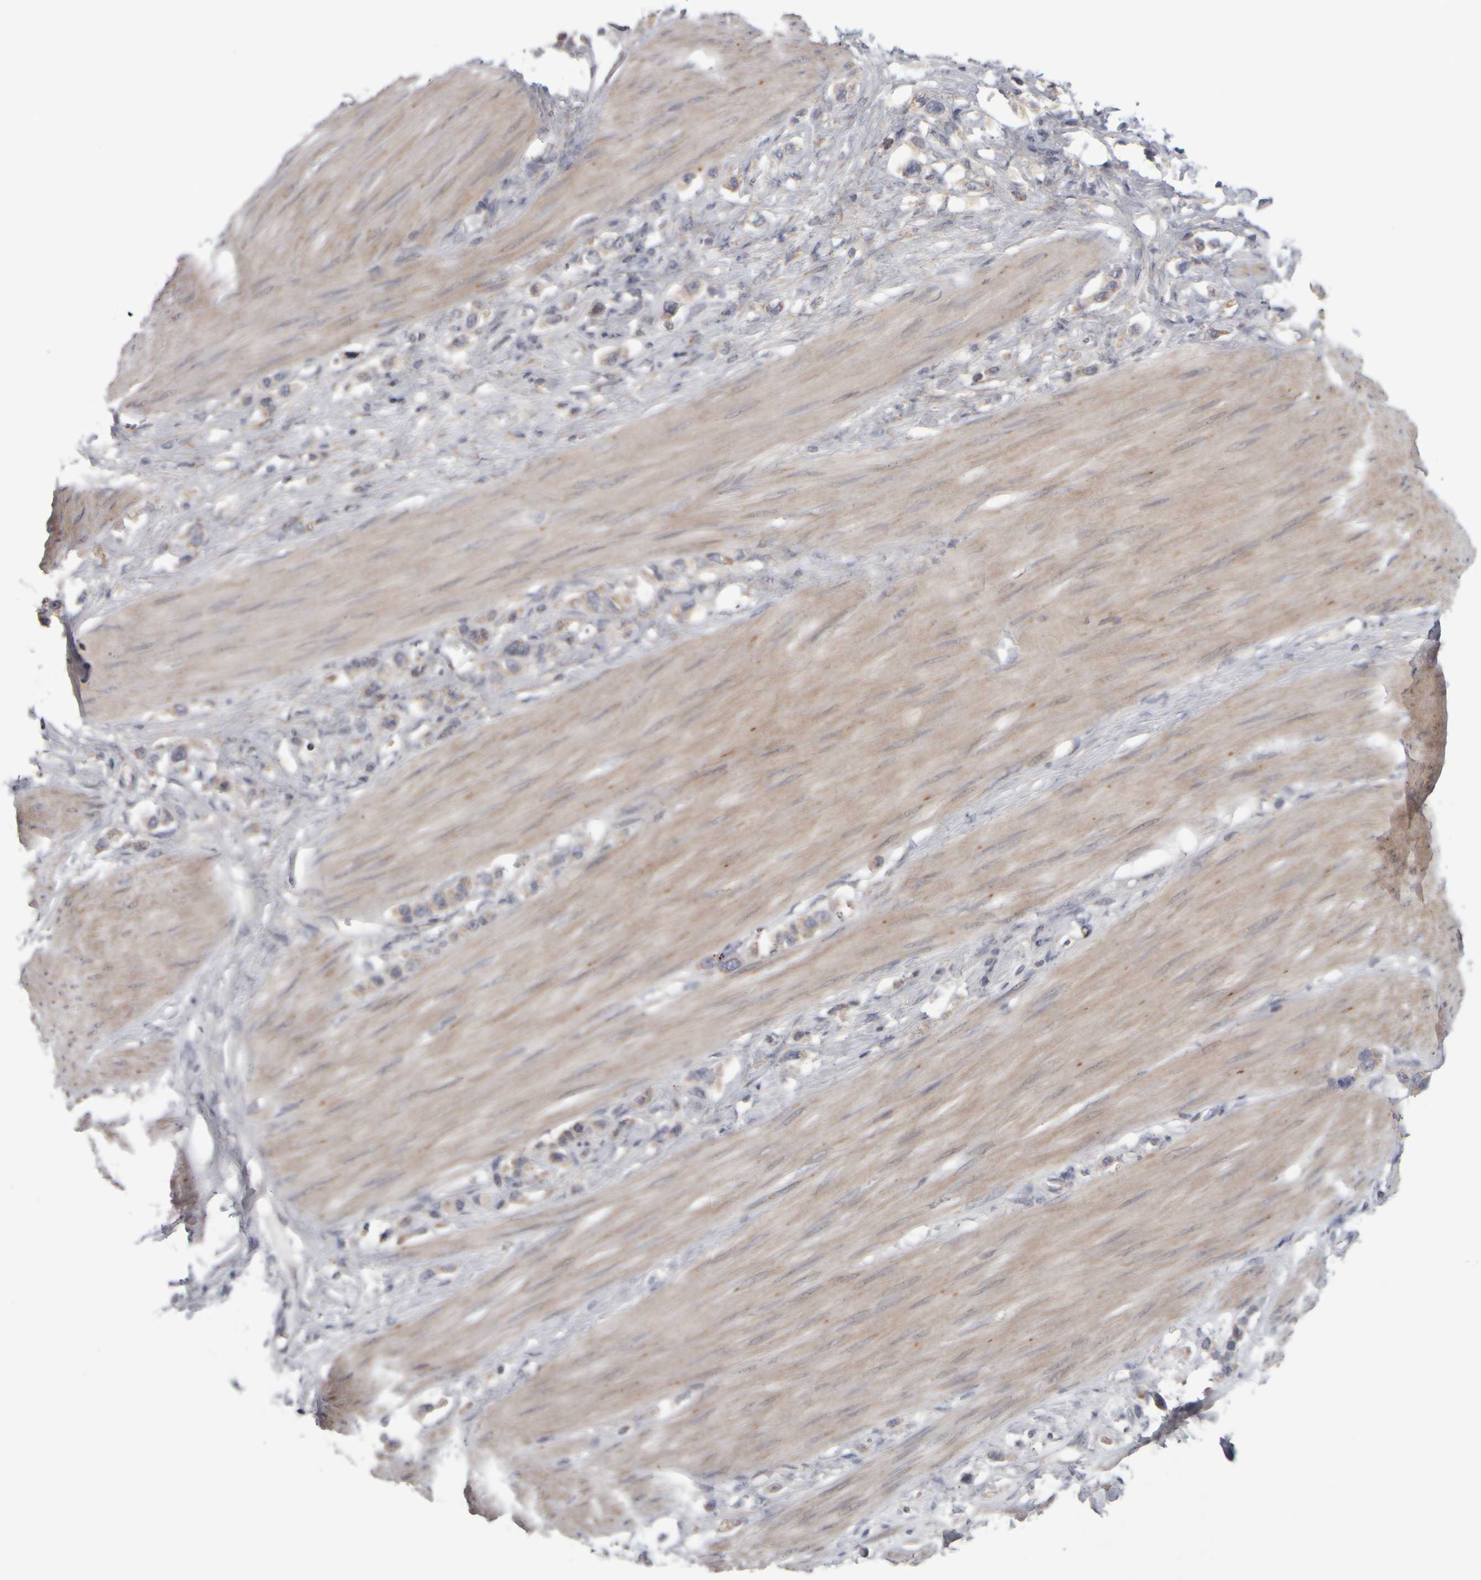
{"staining": {"intensity": "weak", "quantity": "25%-75%", "location": "cytoplasmic/membranous"}, "tissue": "stomach cancer", "cell_type": "Tumor cells", "image_type": "cancer", "snomed": [{"axis": "morphology", "description": "Adenocarcinoma, NOS"}, {"axis": "topography", "description": "Stomach"}], "caption": "Adenocarcinoma (stomach) tissue exhibits weak cytoplasmic/membranous positivity in approximately 25%-75% of tumor cells, visualized by immunohistochemistry.", "gene": "SCO1", "patient": {"sex": "female", "age": 65}}